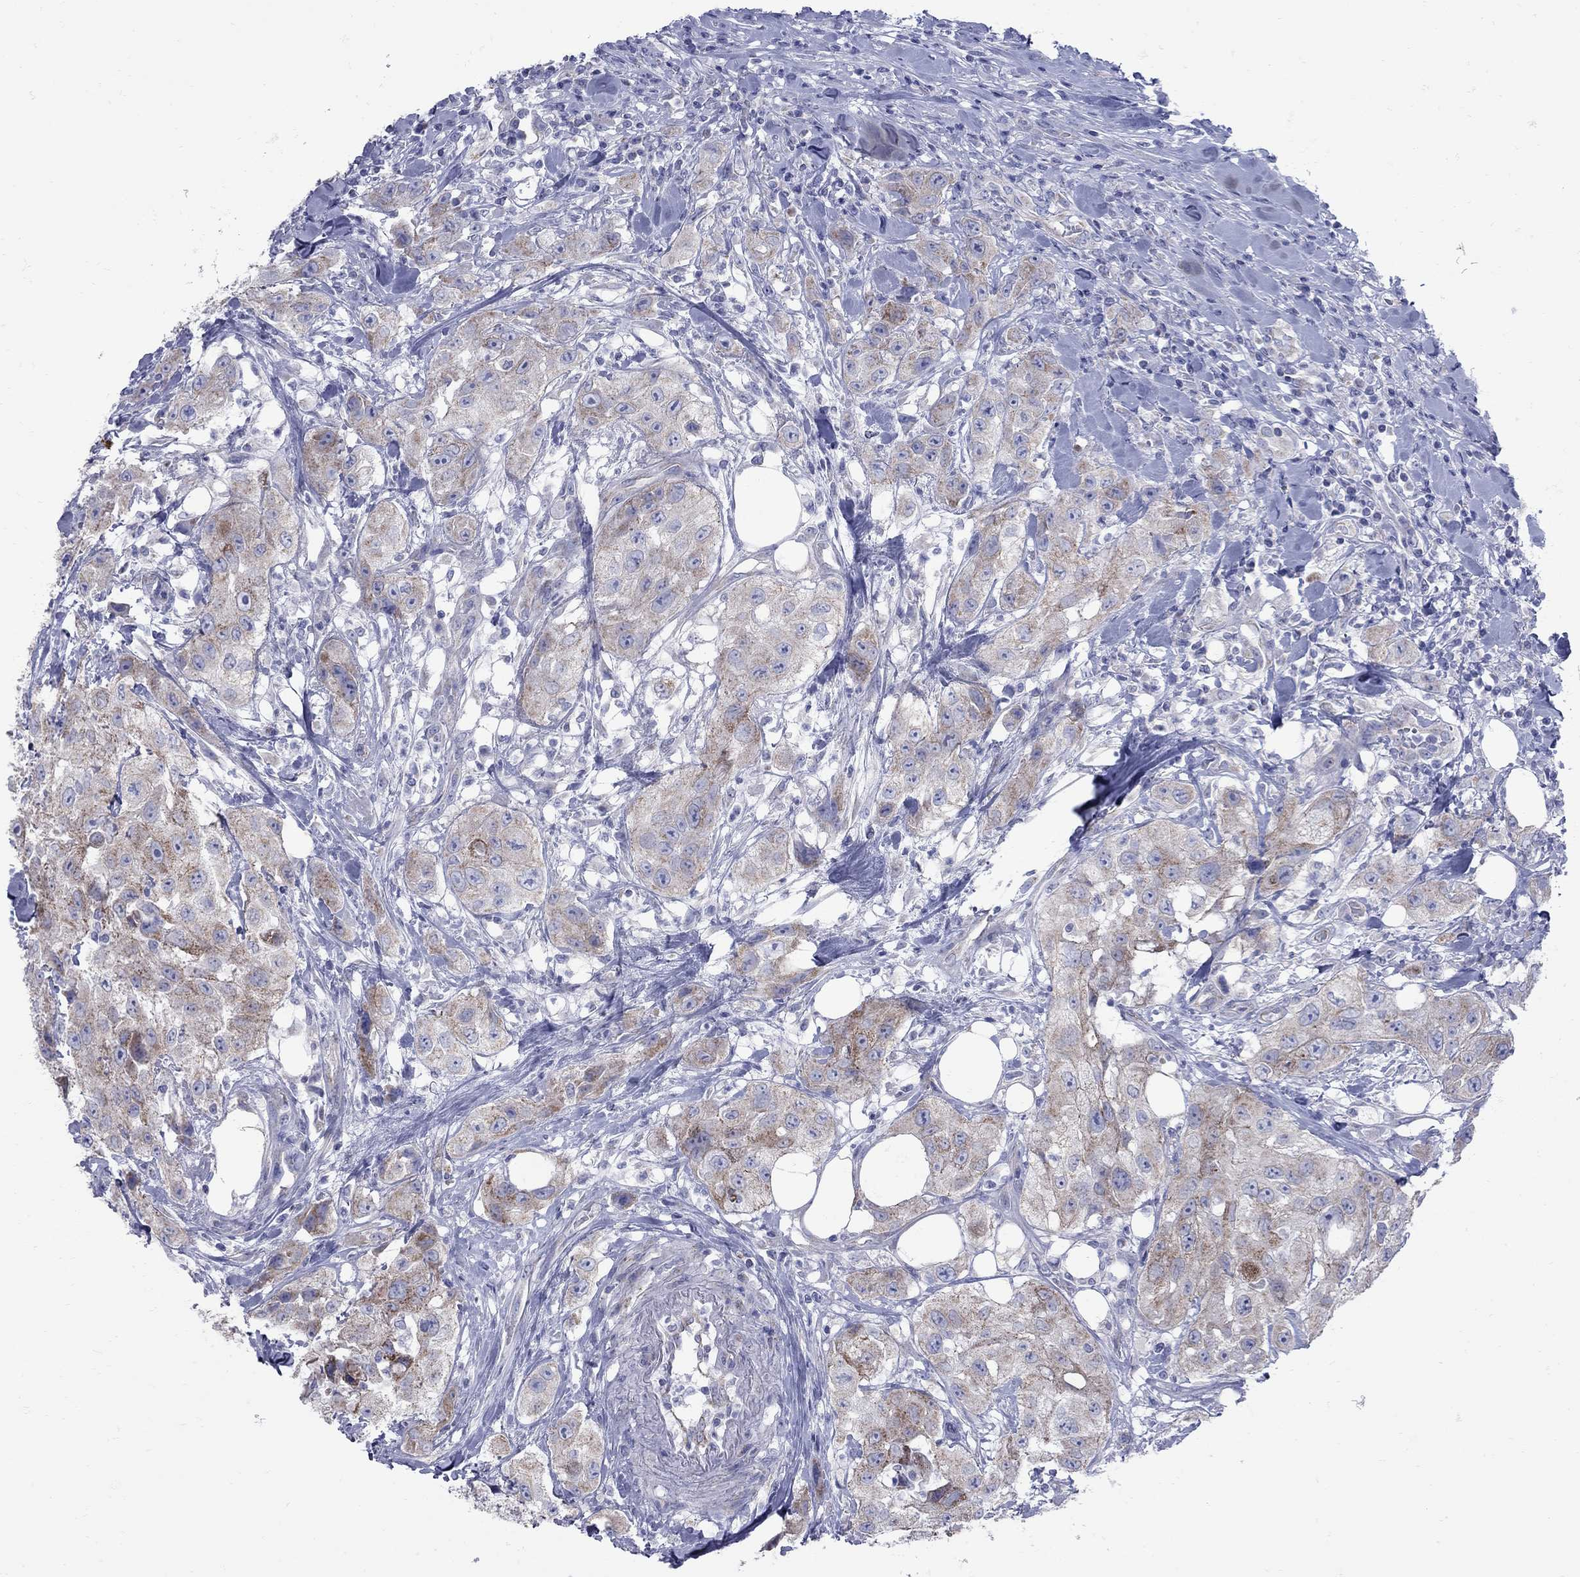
{"staining": {"intensity": "moderate", "quantity": "25%-75%", "location": "cytoplasmic/membranous"}, "tissue": "urothelial cancer", "cell_type": "Tumor cells", "image_type": "cancer", "snomed": [{"axis": "morphology", "description": "Urothelial carcinoma, High grade"}, {"axis": "topography", "description": "Urinary bladder"}], "caption": "Moderate cytoplasmic/membranous protein positivity is present in about 25%-75% of tumor cells in urothelial cancer.", "gene": "PDZD3", "patient": {"sex": "male", "age": 79}}